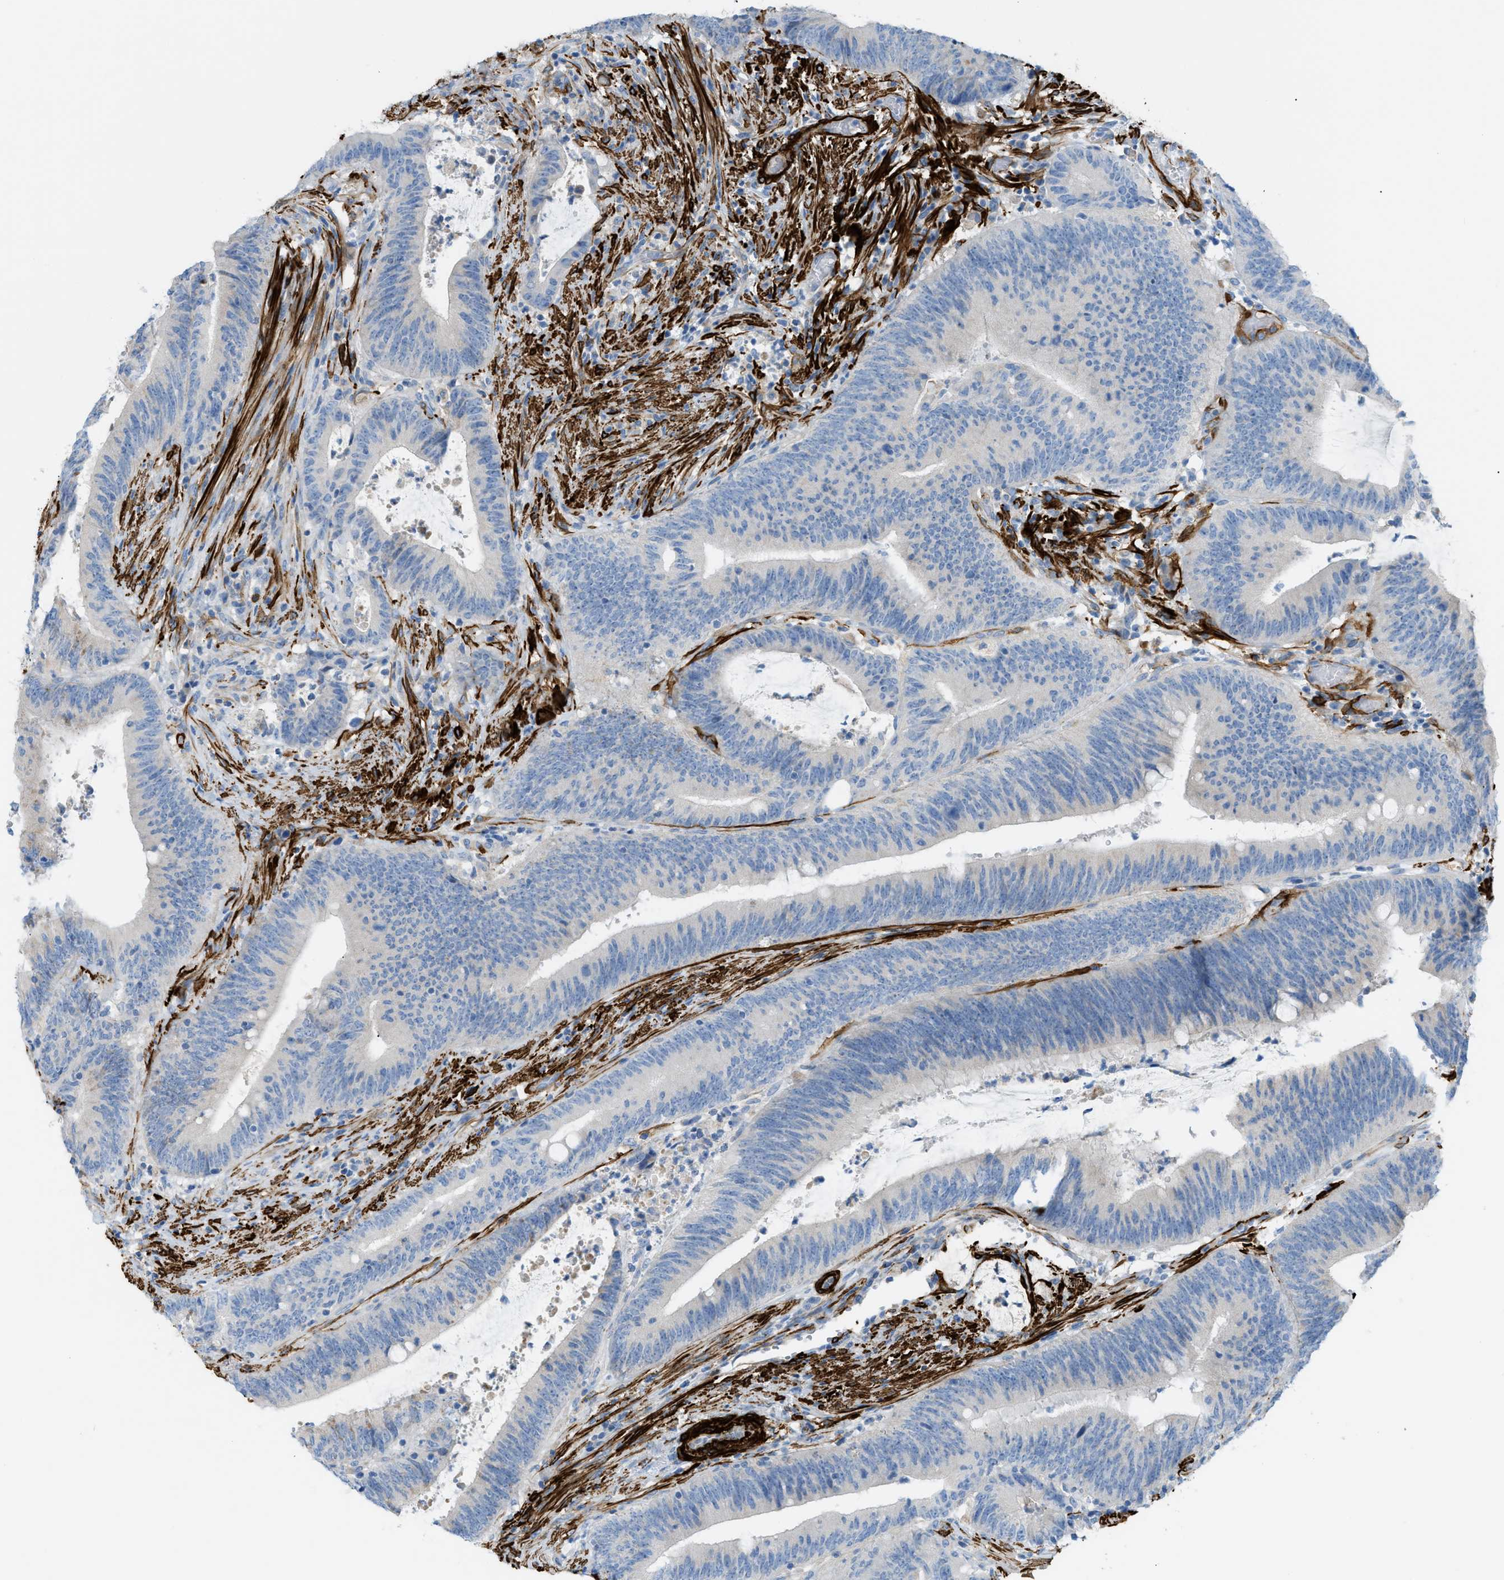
{"staining": {"intensity": "negative", "quantity": "none", "location": "none"}, "tissue": "colorectal cancer", "cell_type": "Tumor cells", "image_type": "cancer", "snomed": [{"axis": "morphology", "description": "Normal tissue, NOS"}, {"axis": "morphology", "description": "Adenocarcinoma, NOS"}, {"axis": "topography", "description": "Rectum"}], "caption": "An image of human colorectal cancer is negative for staining in tumor cells.", "gene": "MYH11", "patient": {"sex": "female", "age": 66}}